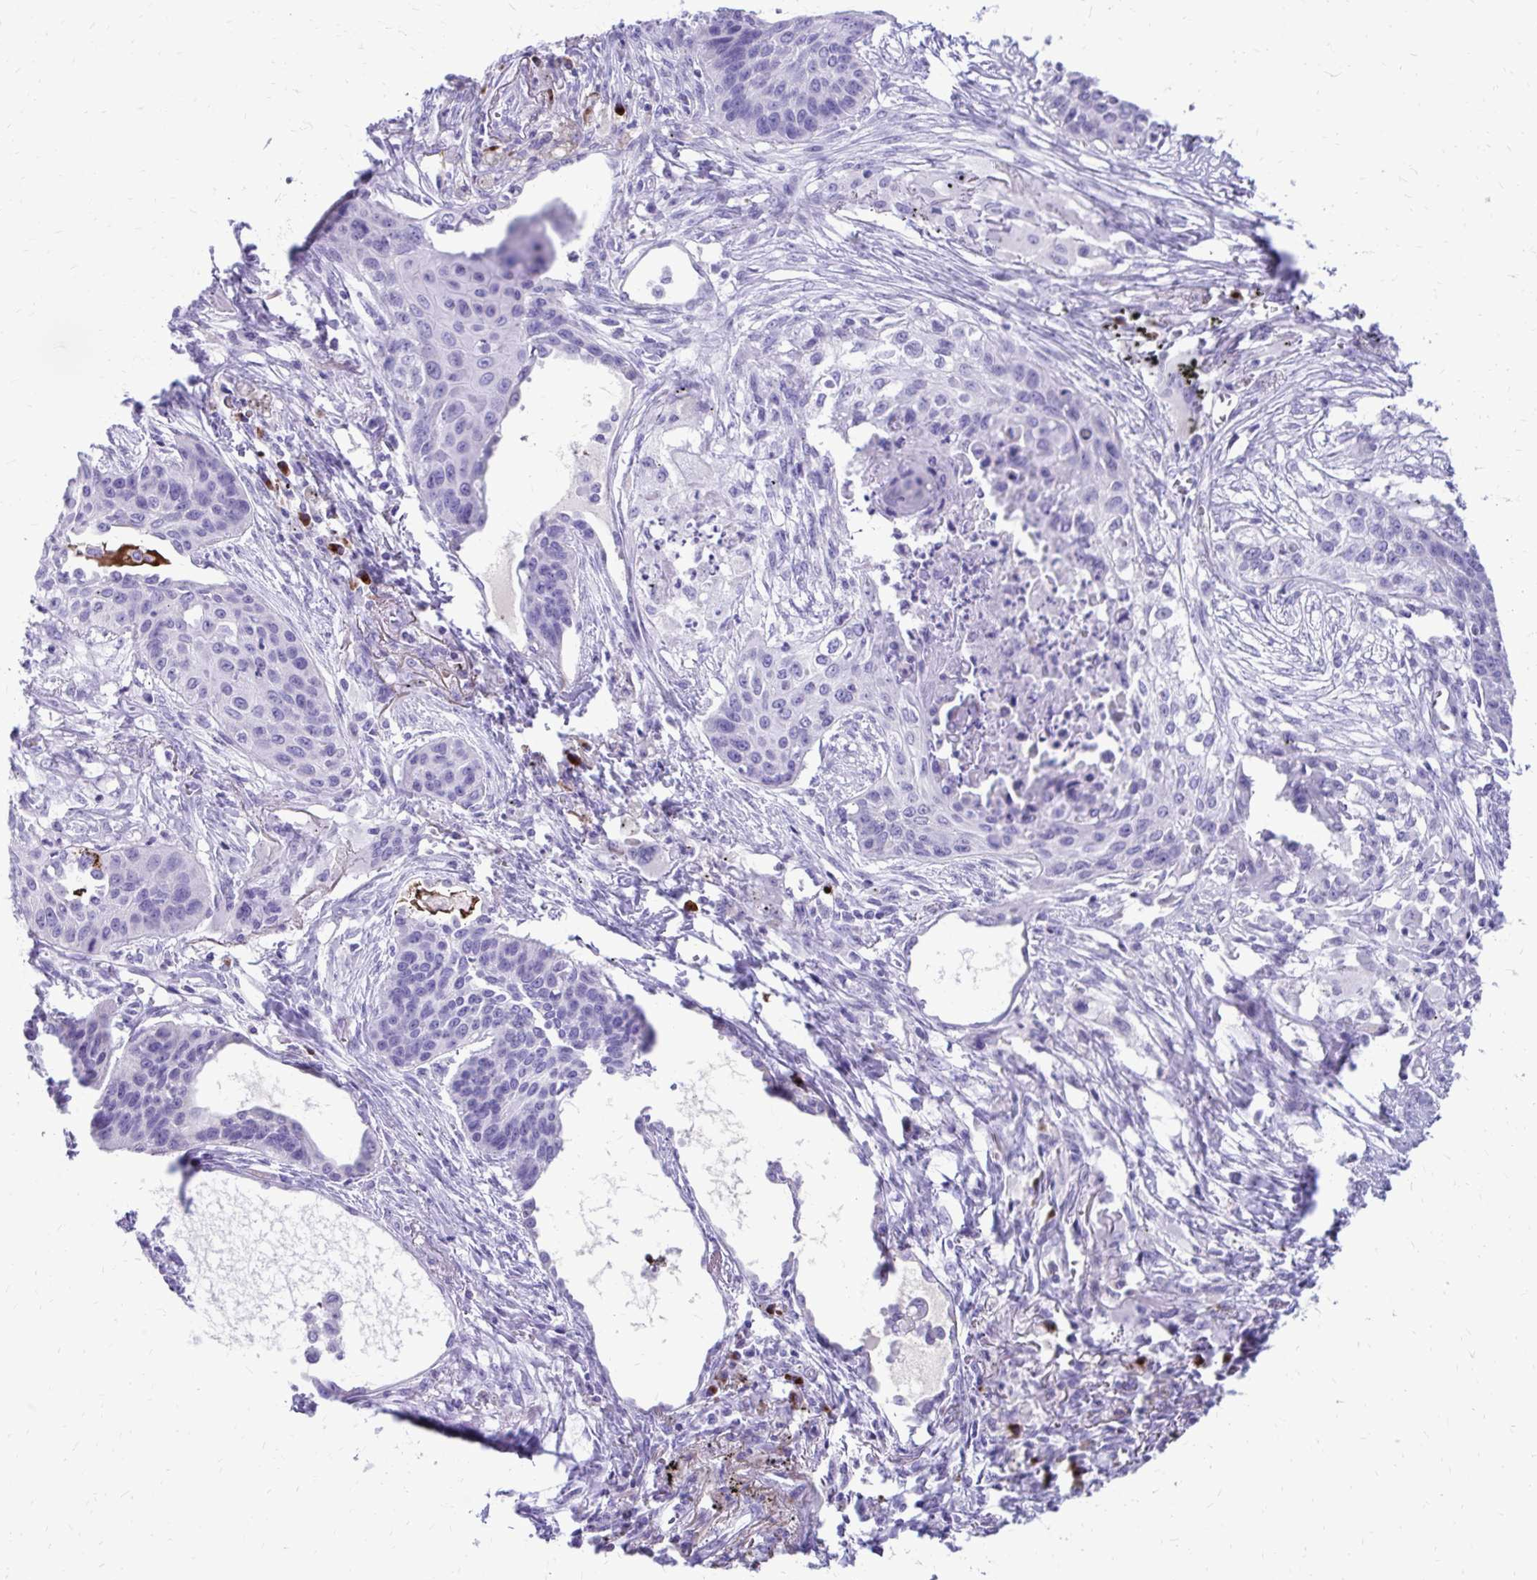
{"staining": {"intensity": "negative", "quantity": "none", "location": "none"}, "tissue": "lung cancer", "cell_type": "Tumor cells", "image_type": "cancer", "snomed": [{"axis": "morphology", "description": "Squamous cell carcinoma, NOS"}, {"axis": "topography", "description": "Lung"}], "caption": "An IHC micrograph of squamous cell carcinoma (lung) is shown. There is no staining in tumor cells of squamous cell carcinoma (lung). (DAB (3,3'-diaminobenzidine) immunohistochemistry visualized using brightfield microscopy, high magnification).", "gene": "SATL1", "patient": {"sex": "male", "age": 71}}